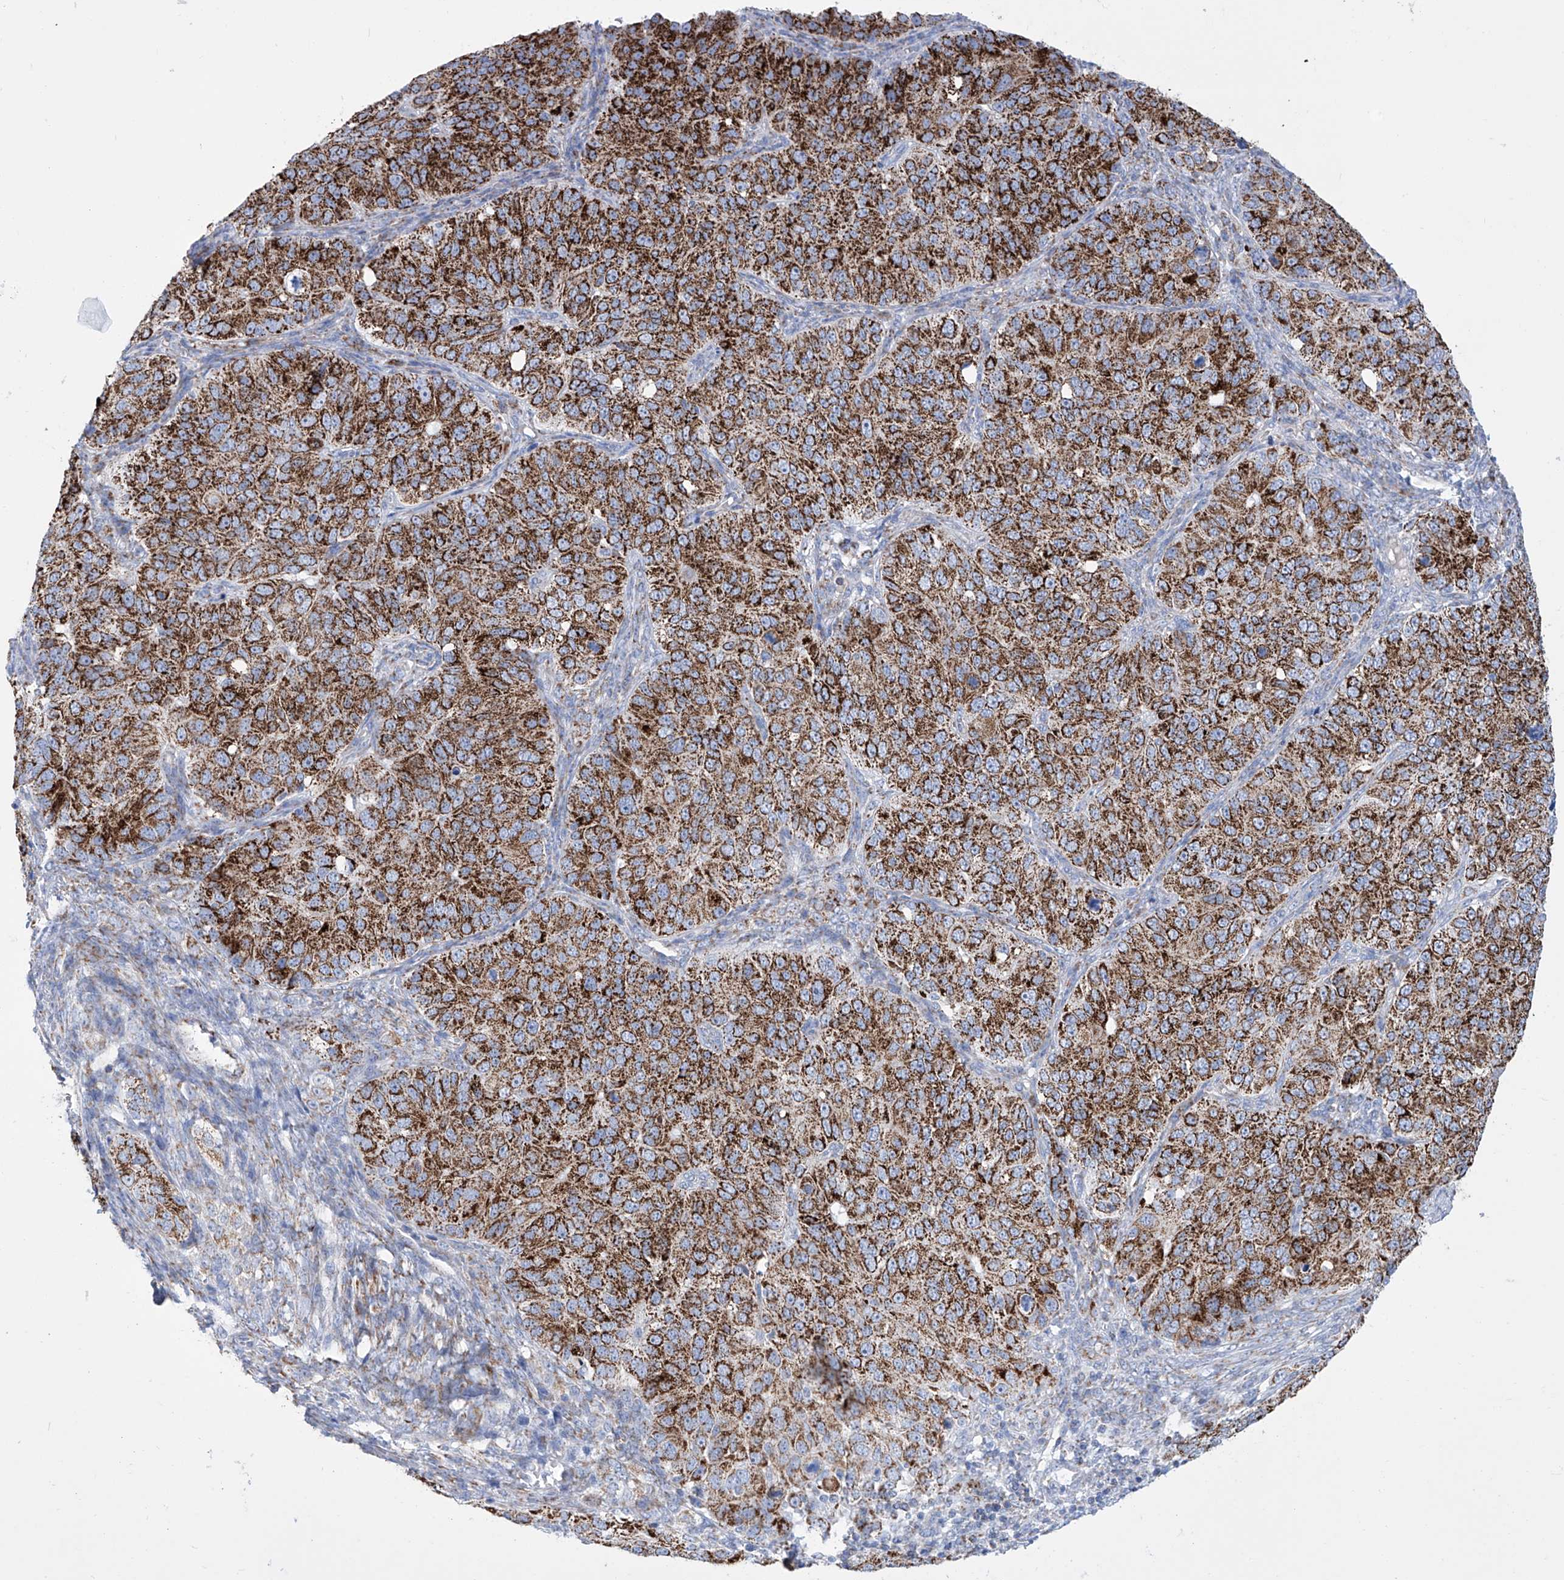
{"staining": {"intensity": "strong", "quantity": ">75%", "location": "cytoplasmic/membranous"}, "tissue": "ovarian cancer", "cell_type": "Tumor cells", "image_type": "cancer", "snomed": [{"axis": "morphology", "description": "Carcinoma, endometroid"}, {"axis": "topography", "description": "Ovary"}], "caption": "Ovarian endometroid carcinoma stained for a protein exhibits strong cytoplasmic/membranous positivity in tumor cells.", "gene": "ALDH6A1", "patient": {"sex": "female", "age": 51}}